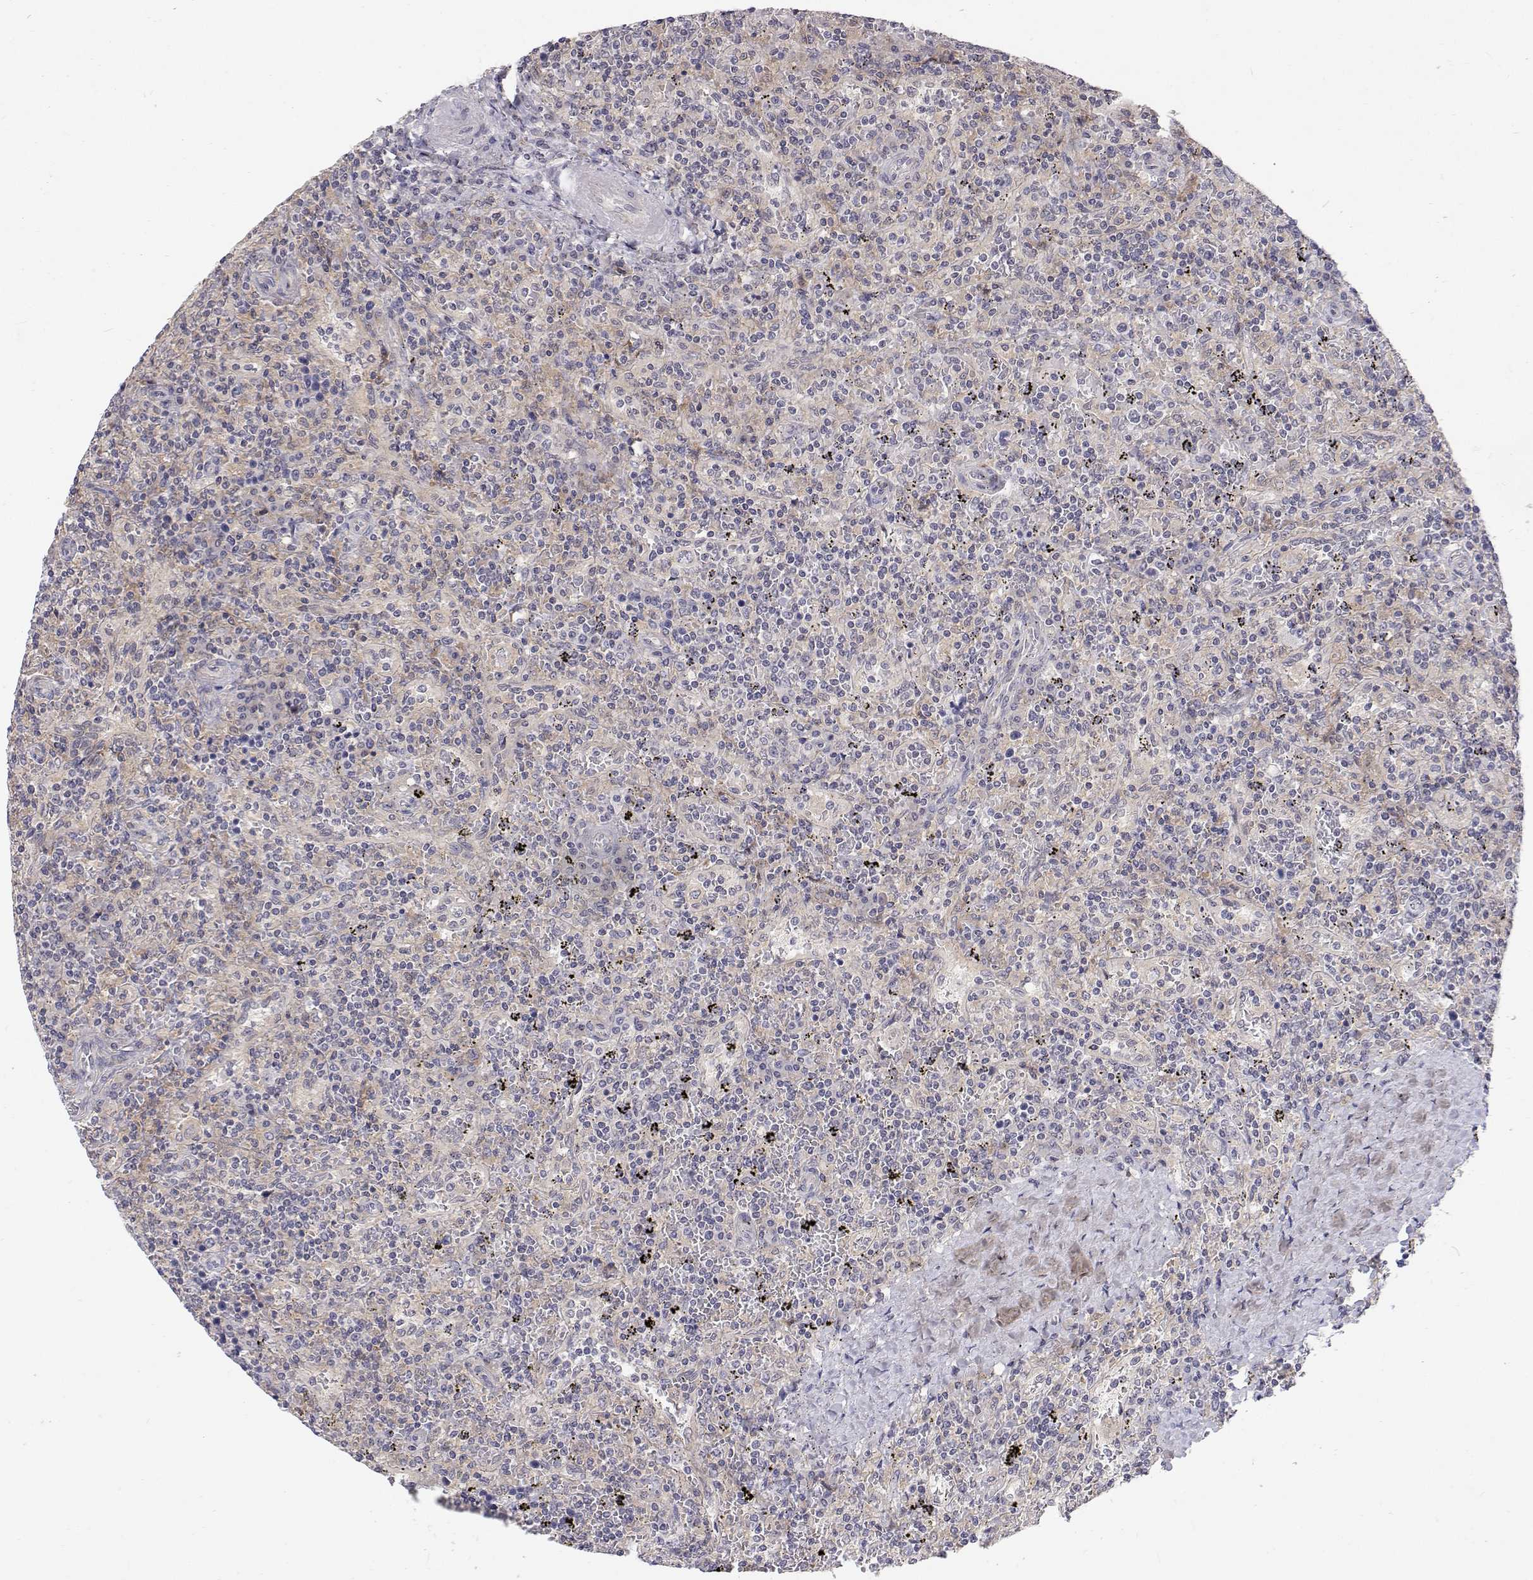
{"staining": {"intensity": "negative", "quantity": "none", "location": "none"}, "tissue": "lymphoma", "cell_type": "Tumor cells", "image_type": "cancer", "snomed": [{"axis": "morphology", "description": "Malignant lymphoma, non-Hodgkin's type, Low grade"}, {"axis": "topography", "description": "Spleen"}], "caption": "This is an IHC micrograph of low-grade malignant lymphoma, non-Hodgkin's type. There is no staining in tumor cells.", "gene": "MYPN", "patient": {"sex": "male", "age": 62}}